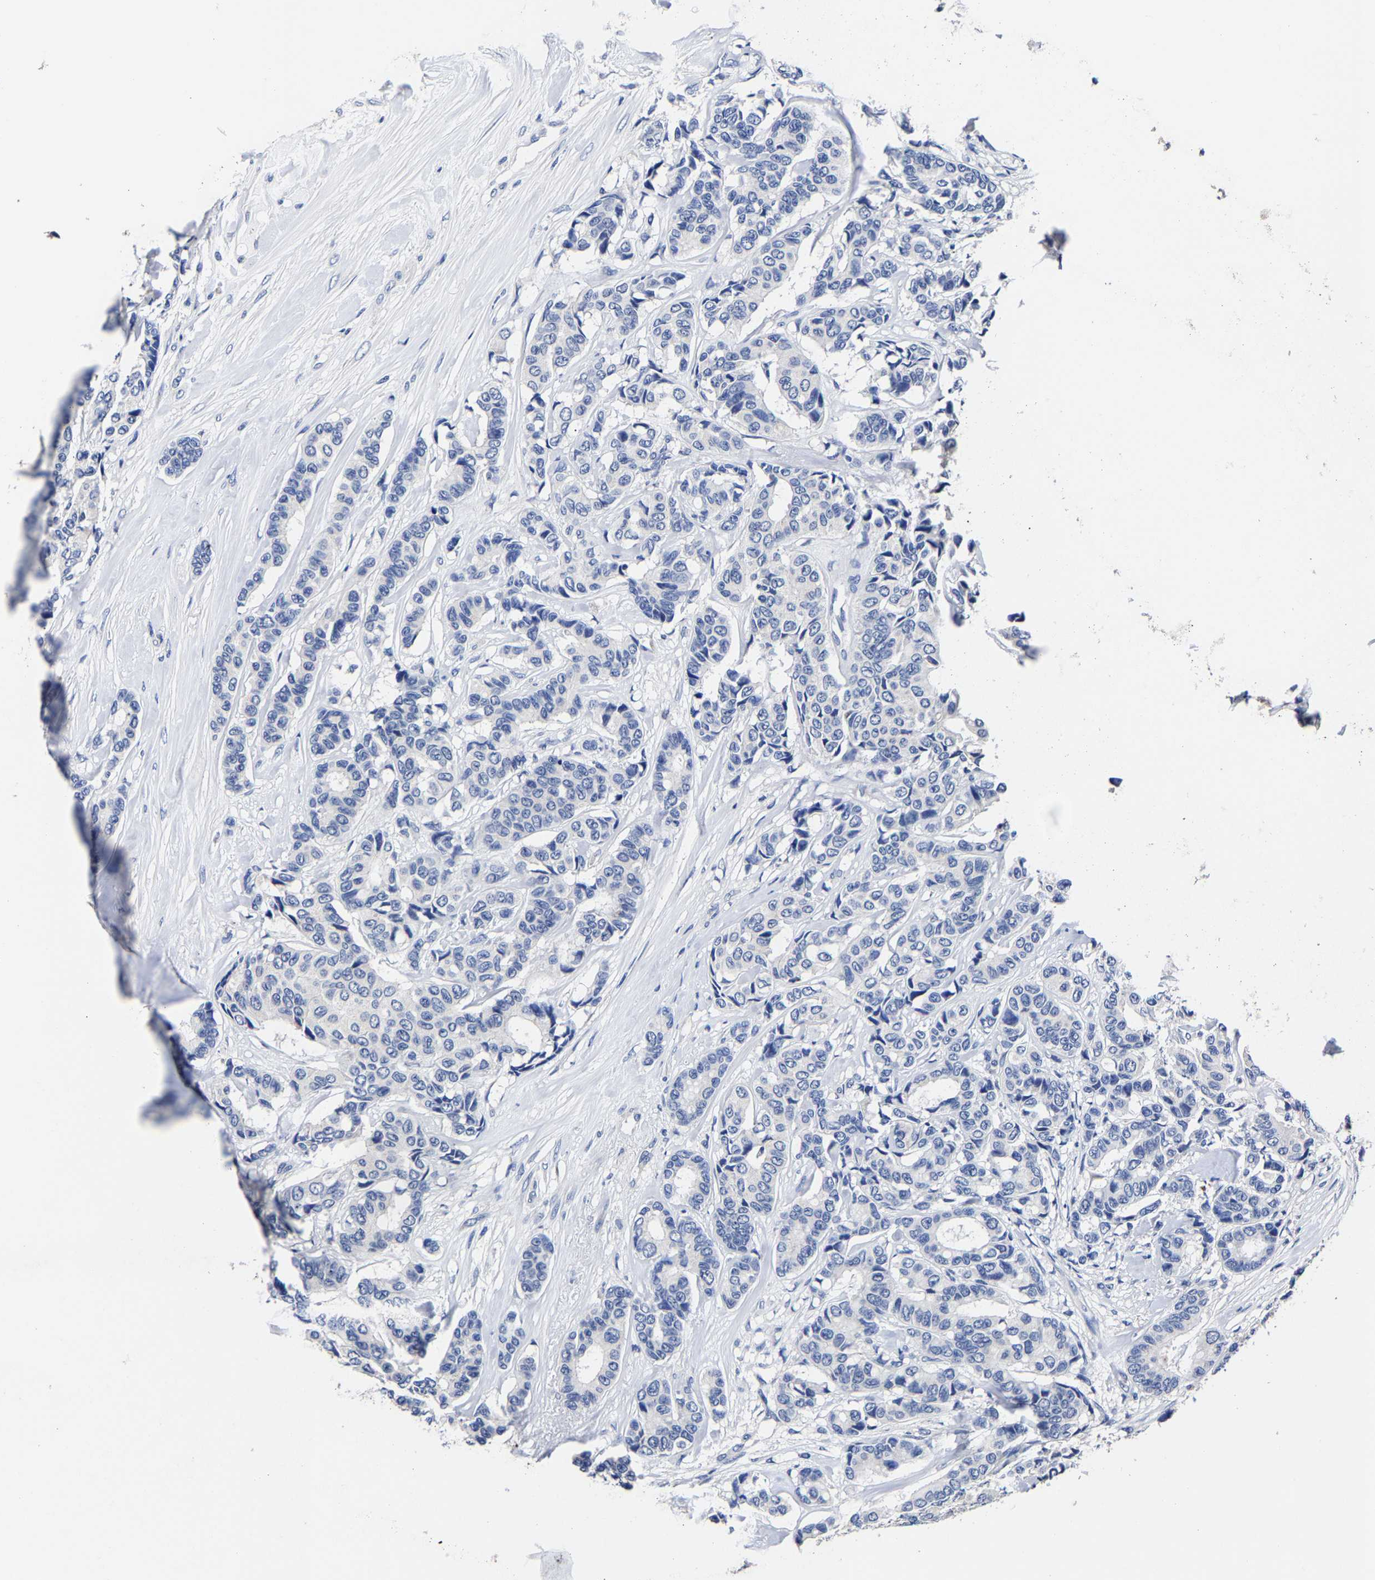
{"staining": {"intensity": "negative", "quantity": "none", "location": "none"}, "tissue": "breast cancer", "cell_type": "Tumor cells", "image_type": "cancer", "snomed": [{"axis": "morphology", "description": "Duct carcinoma"}, {"axis": "topography", "description": "Breast"}], "caption": "Protein analysis of breast cancer displays no significant expression in tumor cells. (Stains: DAB (3,3'-diaminobenzidine) IHC with hematoxylin counter stain, Microscopy: brightfield microscopy at high magnification).", "gene": "AKAP4", "patient": {"sex": "female", "age": 87}}